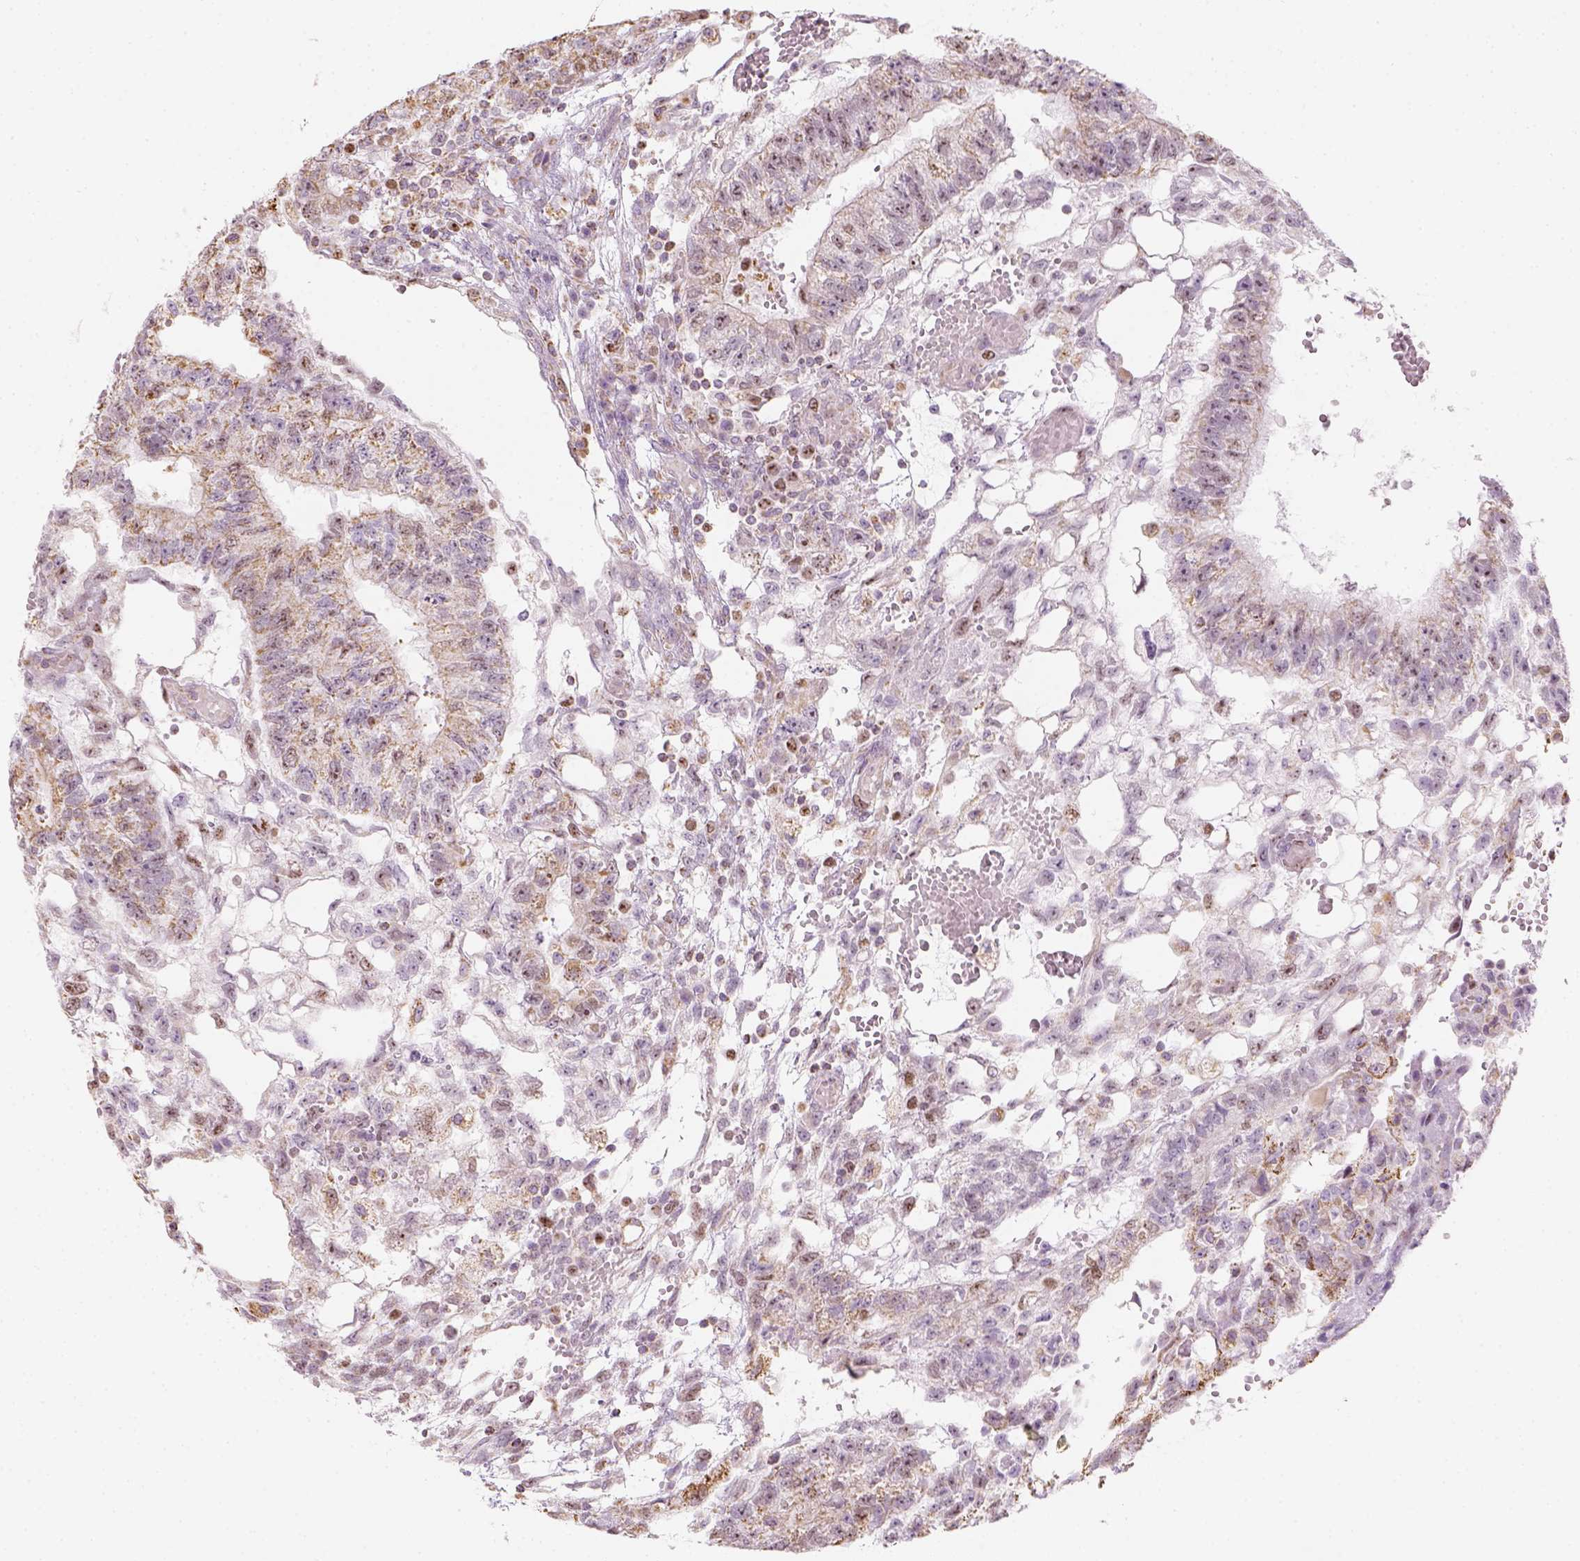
{"staining": {"intensity": "moderate", "quantity": ">75%", "location": "cytoplasmic/membranous"}, "tissue": "testis cancer", "cell_type": "Tumor cells", "image_type": "cancer", "snomed": [{"axis": "morphology", "description": "Carcinoma, Embryonal, NOS"}, {"axis": "topography", "description": "Testis"}], "caption": "Immunohistochemical staining of human testis embryonal carcinoma reveals moderate cytoplasmic/membranous protein staining in approximately >75% of tumor cells.", "gene": "LCA5", "patient": {"sex": "male", "age": 32}}